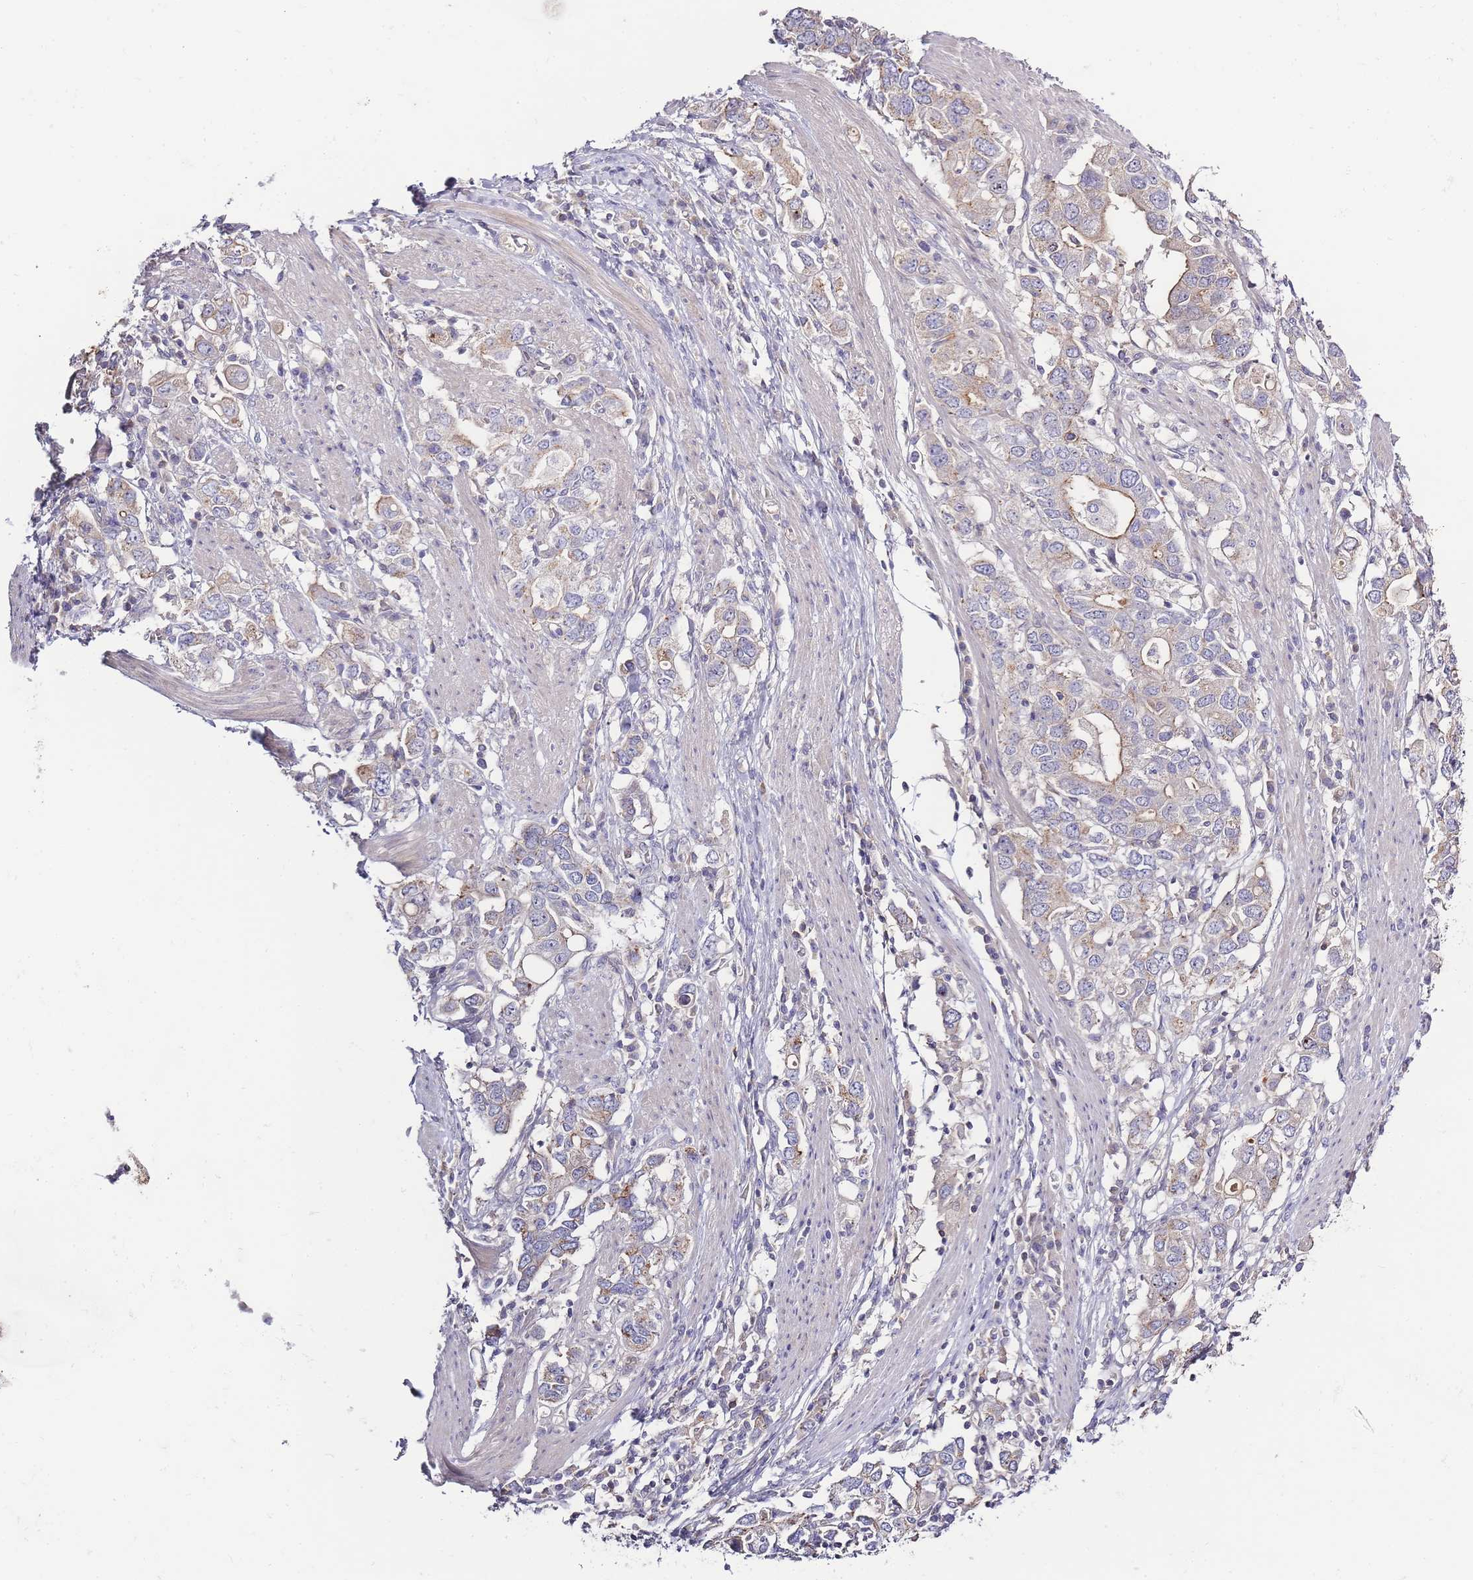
{"staining": {"intensity": "weak", "quantity": "25%-75%", "location": "cytoplasmic/membranous"}, "tissue": "stomach cancer", "cell_type": "Tumor cells", "image_type": "cancer", "snomed": [{"axis": "morphology", "description": "Adenocarcinoma, NOS"}, {"axis": "topography", "description": "Stomach, upper"}, {"axis": "topography", "description": "Stomach"}], "caption": "Immunohistochemical staining of human adenocarcinoma (stomach) exhibits low levels of weak cytoplasmic/membranous expression in approximately 25%-75% of tumor cells. The staining was performed using DAB, with brown indicating positive protein expression. Nuclei are stained blue with hematoxylin.", "gene": "SPHKAP", "patient": {"sex": "male", "age": 62}}